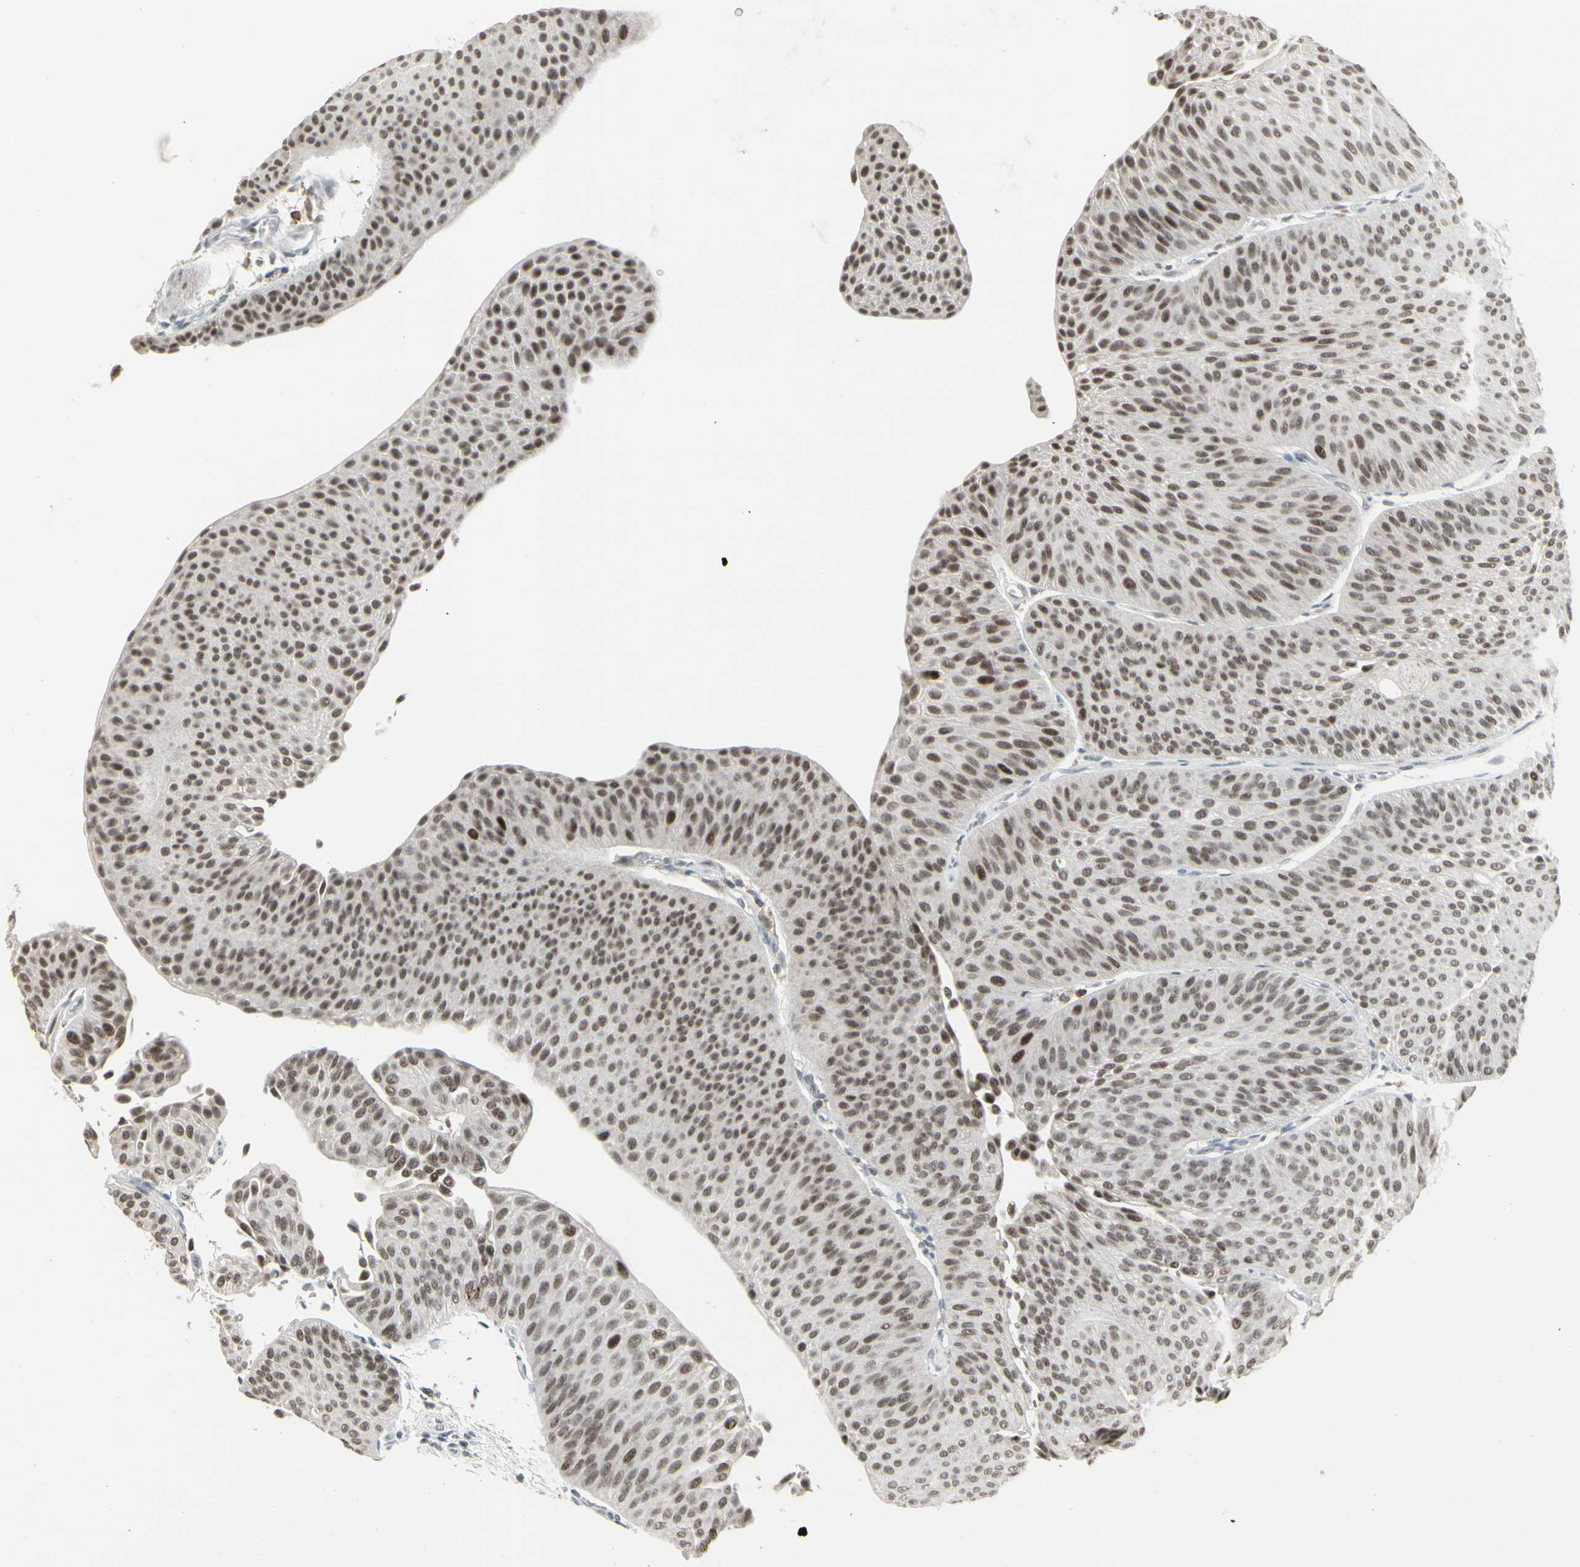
{"staining": {"intensity": "weak", "quantity": "25%-75%", "location": "nuclear"}, "tissue": "urothelial cancer", "cell_type": "Tumor cells", "image_type": "cancer", "snomed": [{"axis": "morphology", "description": "Urothelial carcinoma, Low grade"}, {"axis": "topography", "description": "Urinary bladder"}], "caption": "Tumor cells display weak nuclear positivity in approximately 25%-75% of cells in urothelial carcinoma (low-grade). Ihc stains the protein of interest in brown and the nuclei are stained blue.", "gene": "SAMSN1", "patient": {"sex": "female", "age": 60}}